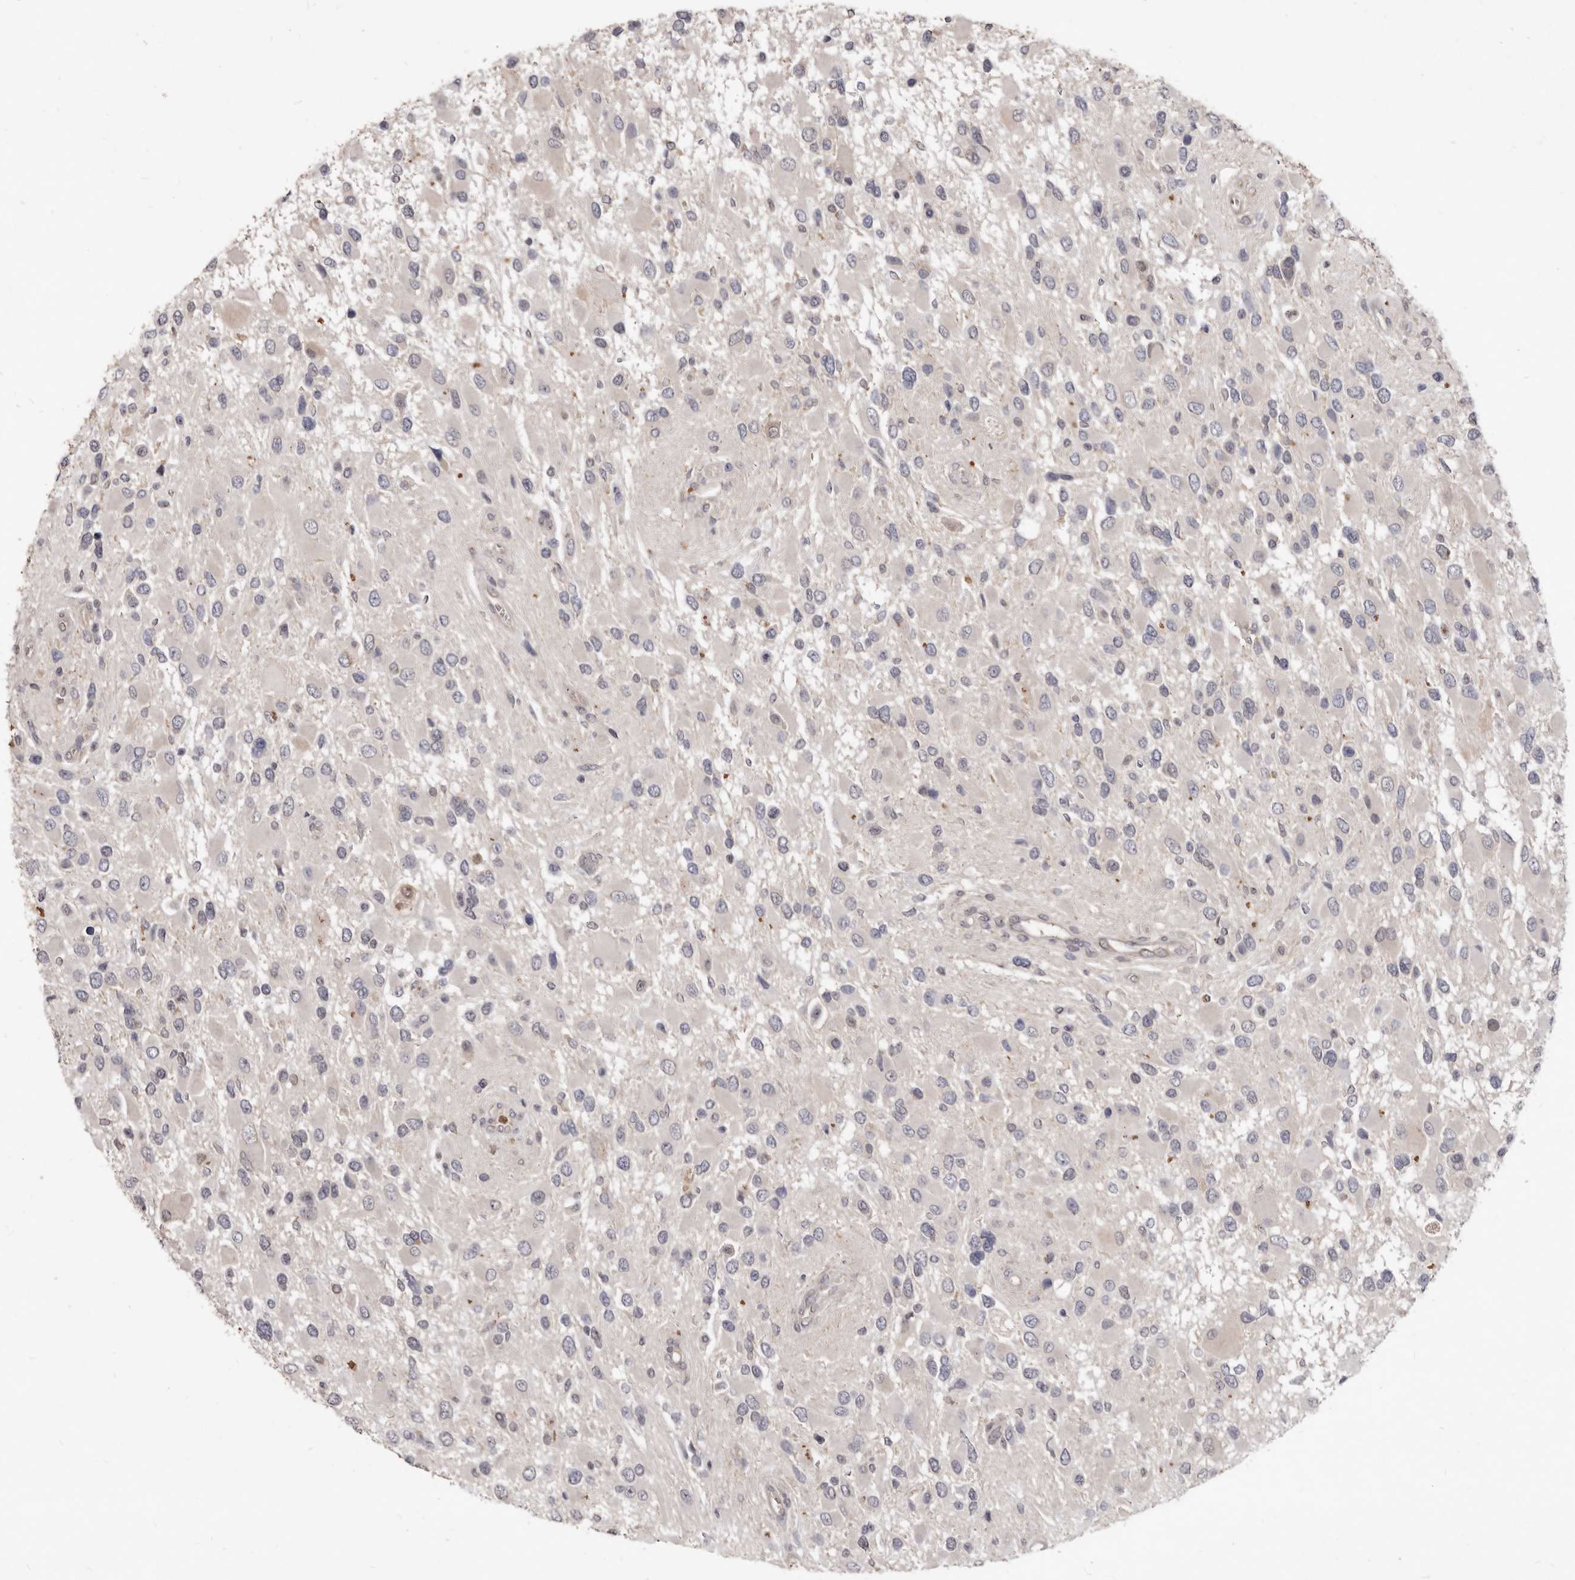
{"staining": {"intensity": "negative", "quantity": "none", "location": "none"}, "tissue": "glioma", "cell_type": "Tumor cells", "image_type": "cancer", "snomed": [{"axis": "morphology", "description": "Glioma, malignant, High grade"}, {"axis": "topography", "description": "Brain"}], "caption": "This image is of glioma stained with immunohistochemistry (IHC) to label a protein in brown with the nuclei are counter-stained blue. There is no staining in tumor cells.", "gene": "ACLY", "patient": {"sex": "male", "age": 53}}